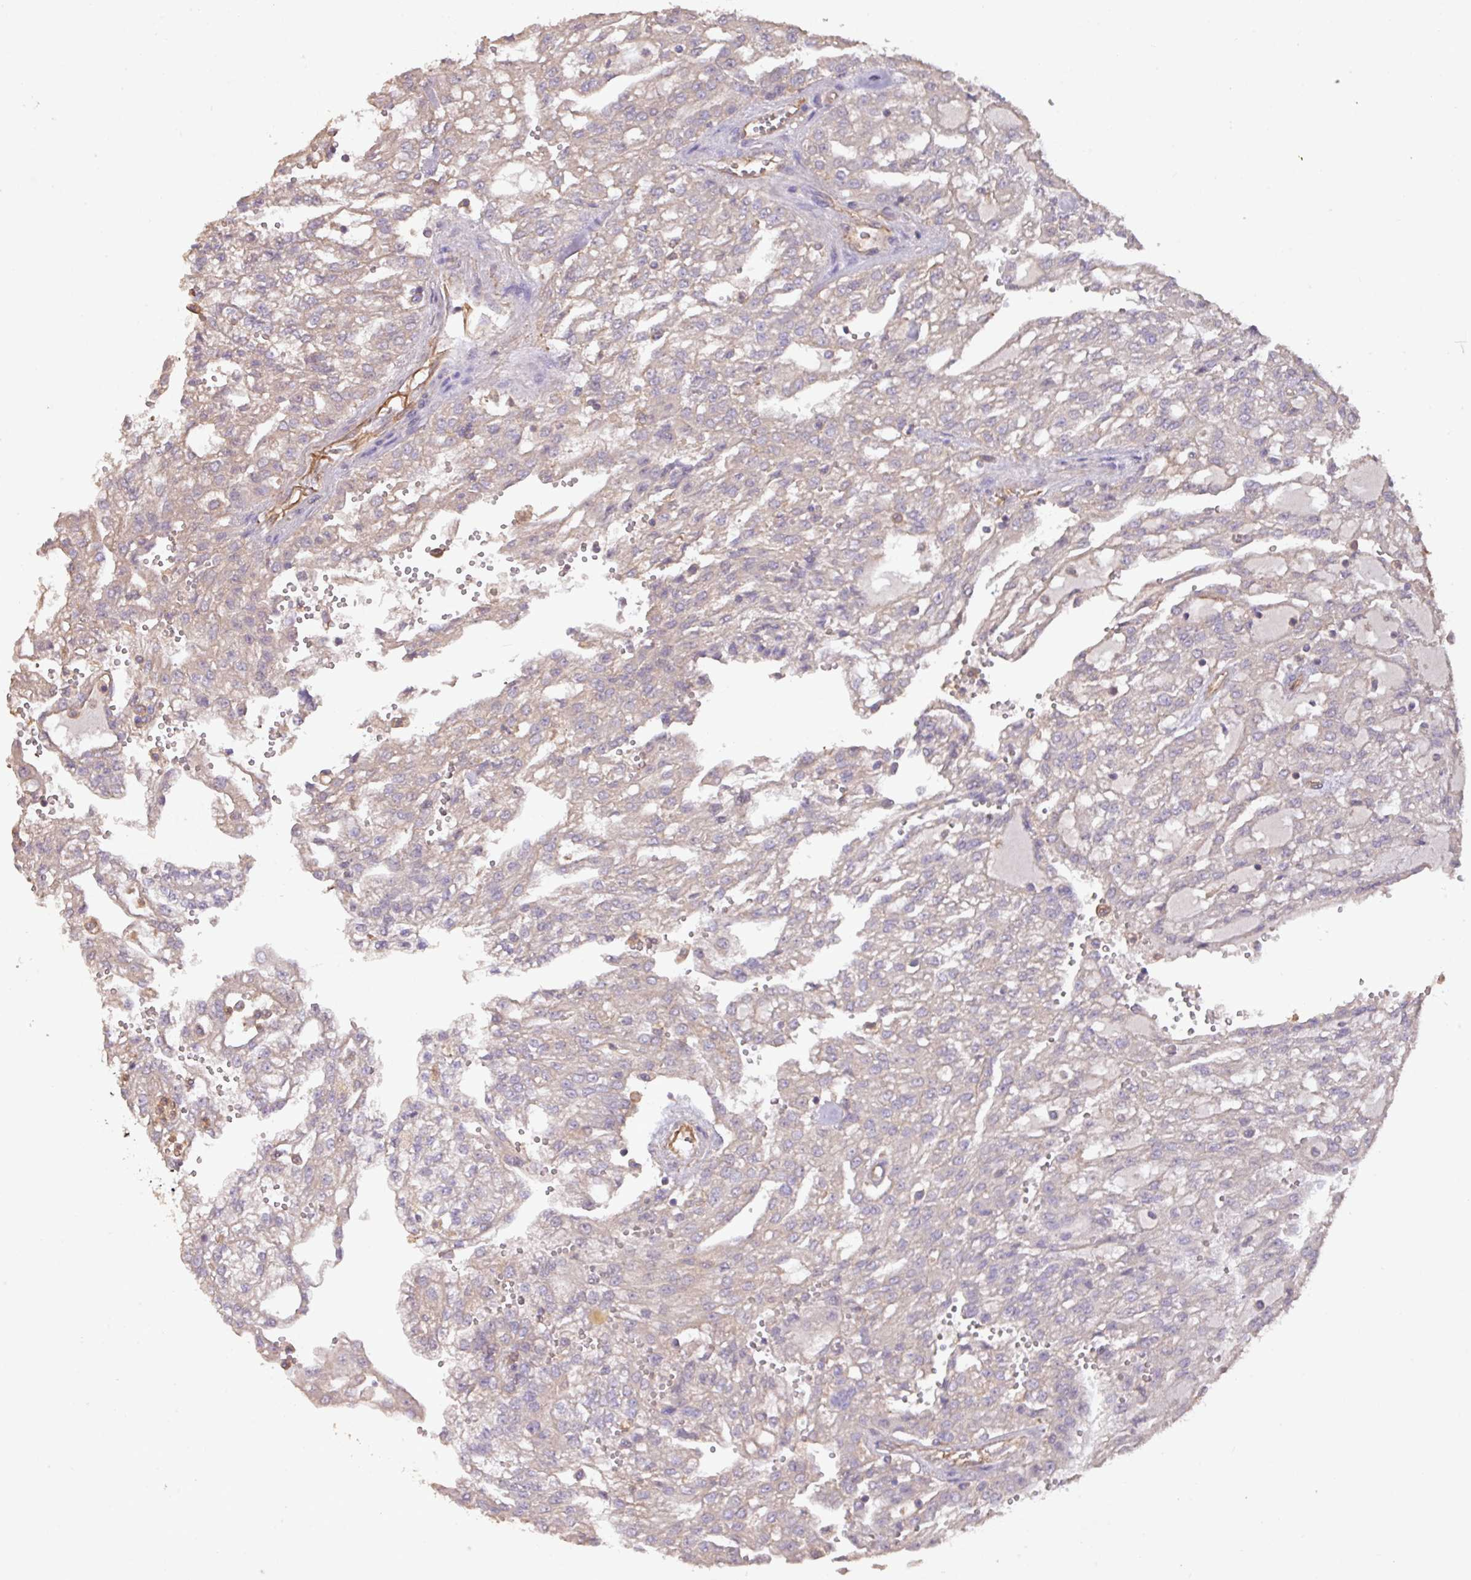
{"staining": {"intensity": "negative", "quantity": "none", "location": "none"}, "tissue": "renal cancer", "cell_type": "Tumor cells", "image_type": "cancer", "snomed": [{"axis": "morphology", "description": "Adenocarcinoma, NOS"}, {"axis": "topography", "description": "Kidney"}], "caption": "Immunohistochemistry (IHC) of human renal adenocarcinoma reveals no staining in tumor cells.", "gene": "CALML4", "patient": {"sex": "male", "age": 63}}